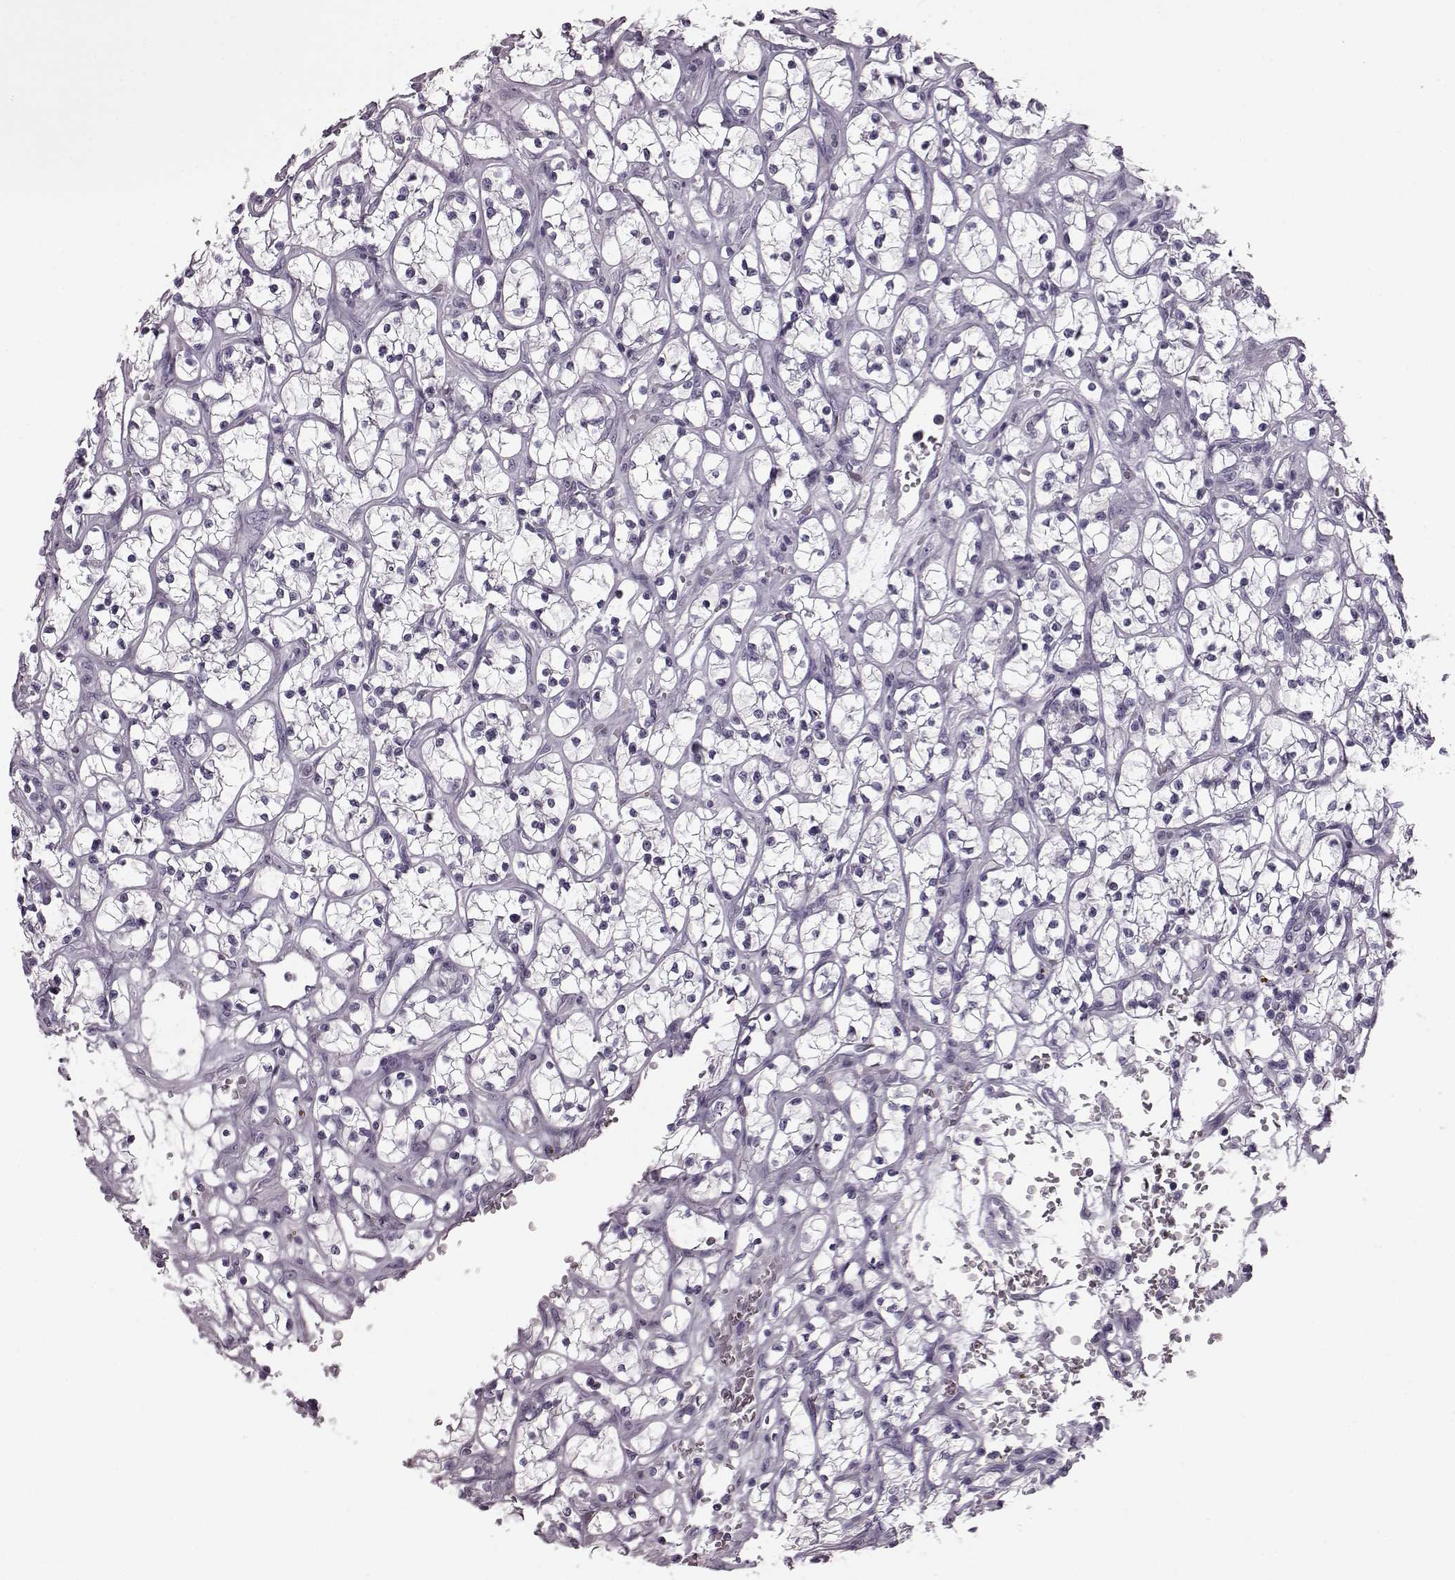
{"staining": {"intensity": "negative", "quantity": "none", "location": "none"}, "tissue": "renal cancer", "cell_type": "Tumor cells", "image_type": "cancer", "snomed": [{"axis": "morphology", "description": "Adenocarcinoma, NOS"}, {"axis": "topography", "description": "Kidney"}], "caption": "Renal adenocarcinoma was stained to show a protein in brown. There is no significant positivity in tumor cells.", "gene": "JSRP1", "patient": {"sex": "female", "age": 64}}